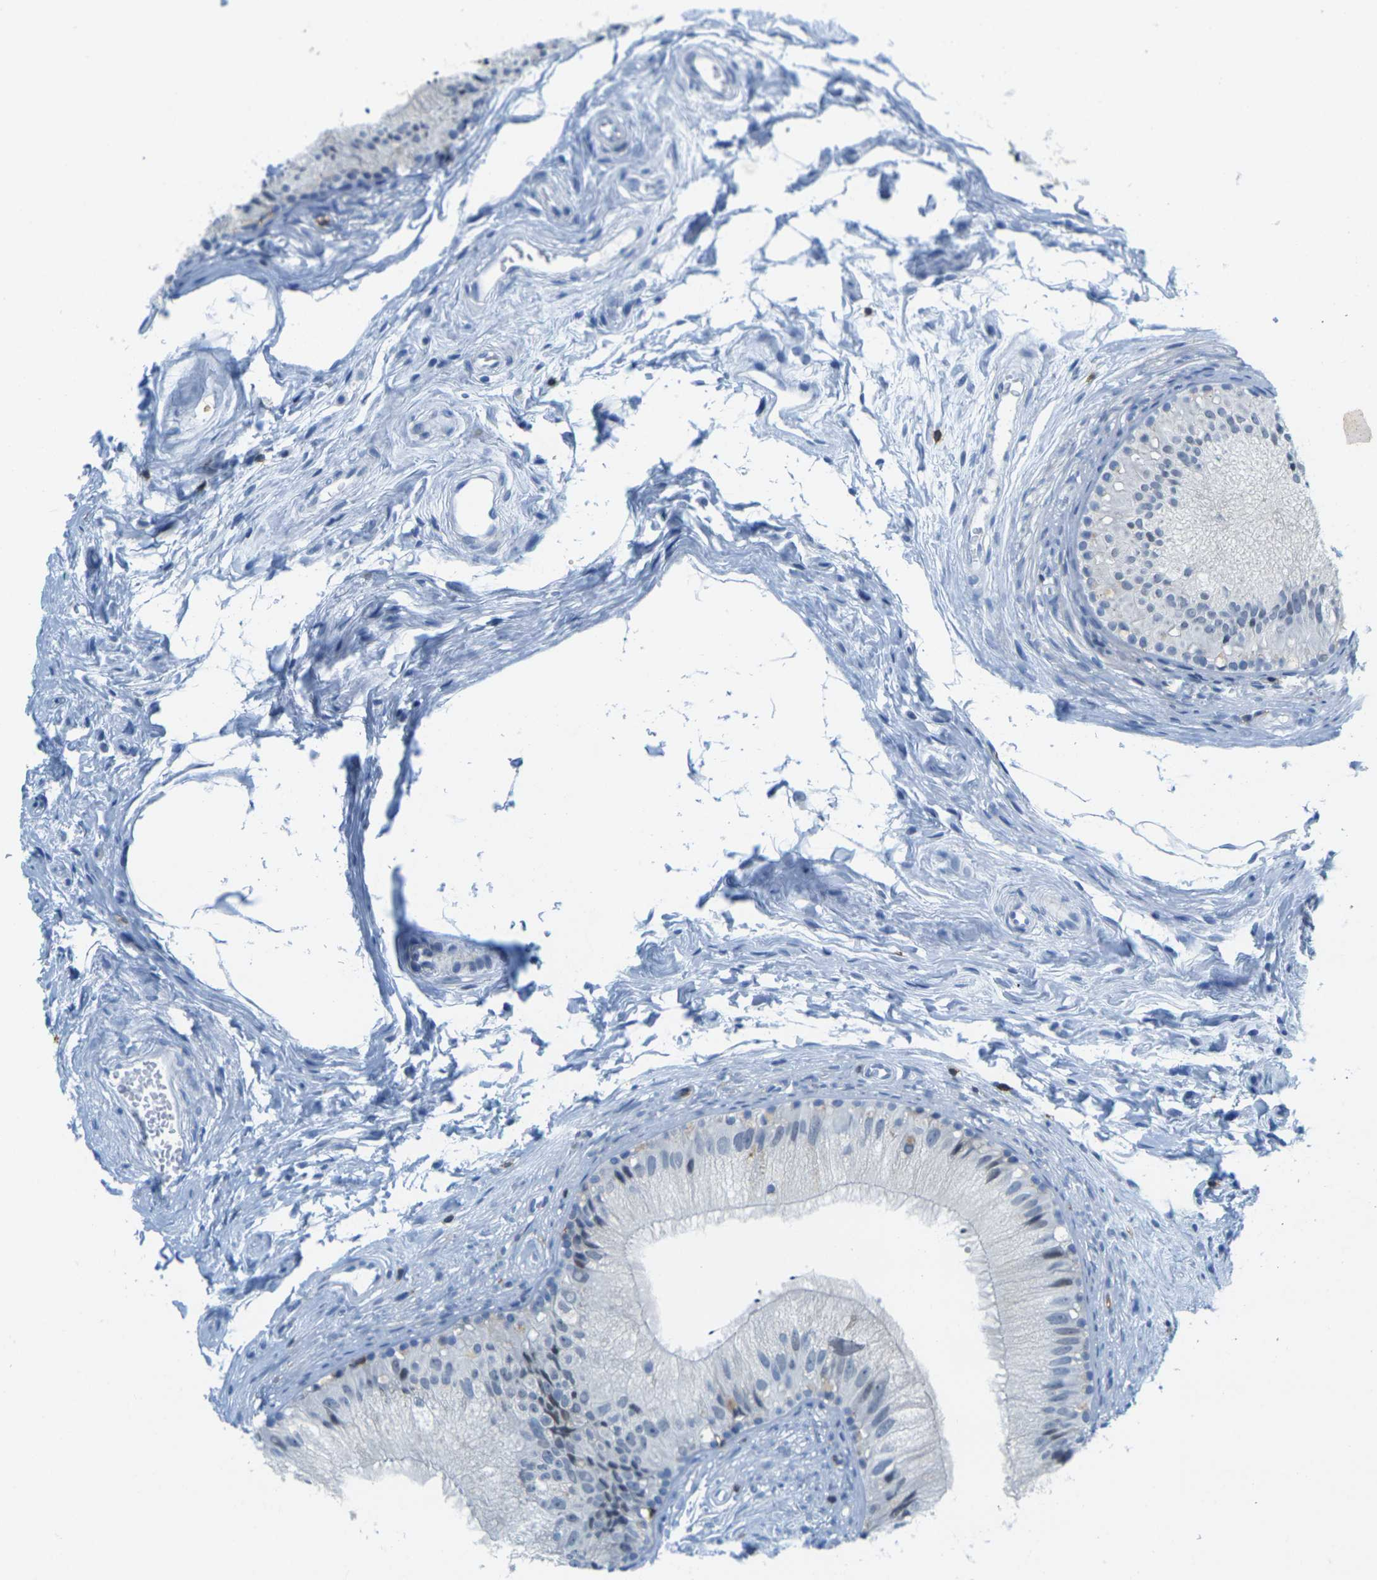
{"staining": {"intensity": "weak", "quantity": "<25%", "location": "cytoplasmic/membranous"}, "tissue": "epididymis", "cell_type": "Glandular cells", "image_type": "normal", "snomed": [{"axis": "morphology", "description": "Normal tissue, NOS"}, {"axis": "topography", "description": "Epididymis"}], "caption": "This is an IHC photomicrograph of unremarkable epididymis. There is no expression in glandular cells.", "gene": "CD3D", "patient": {"sex": "male", "age": 56}}